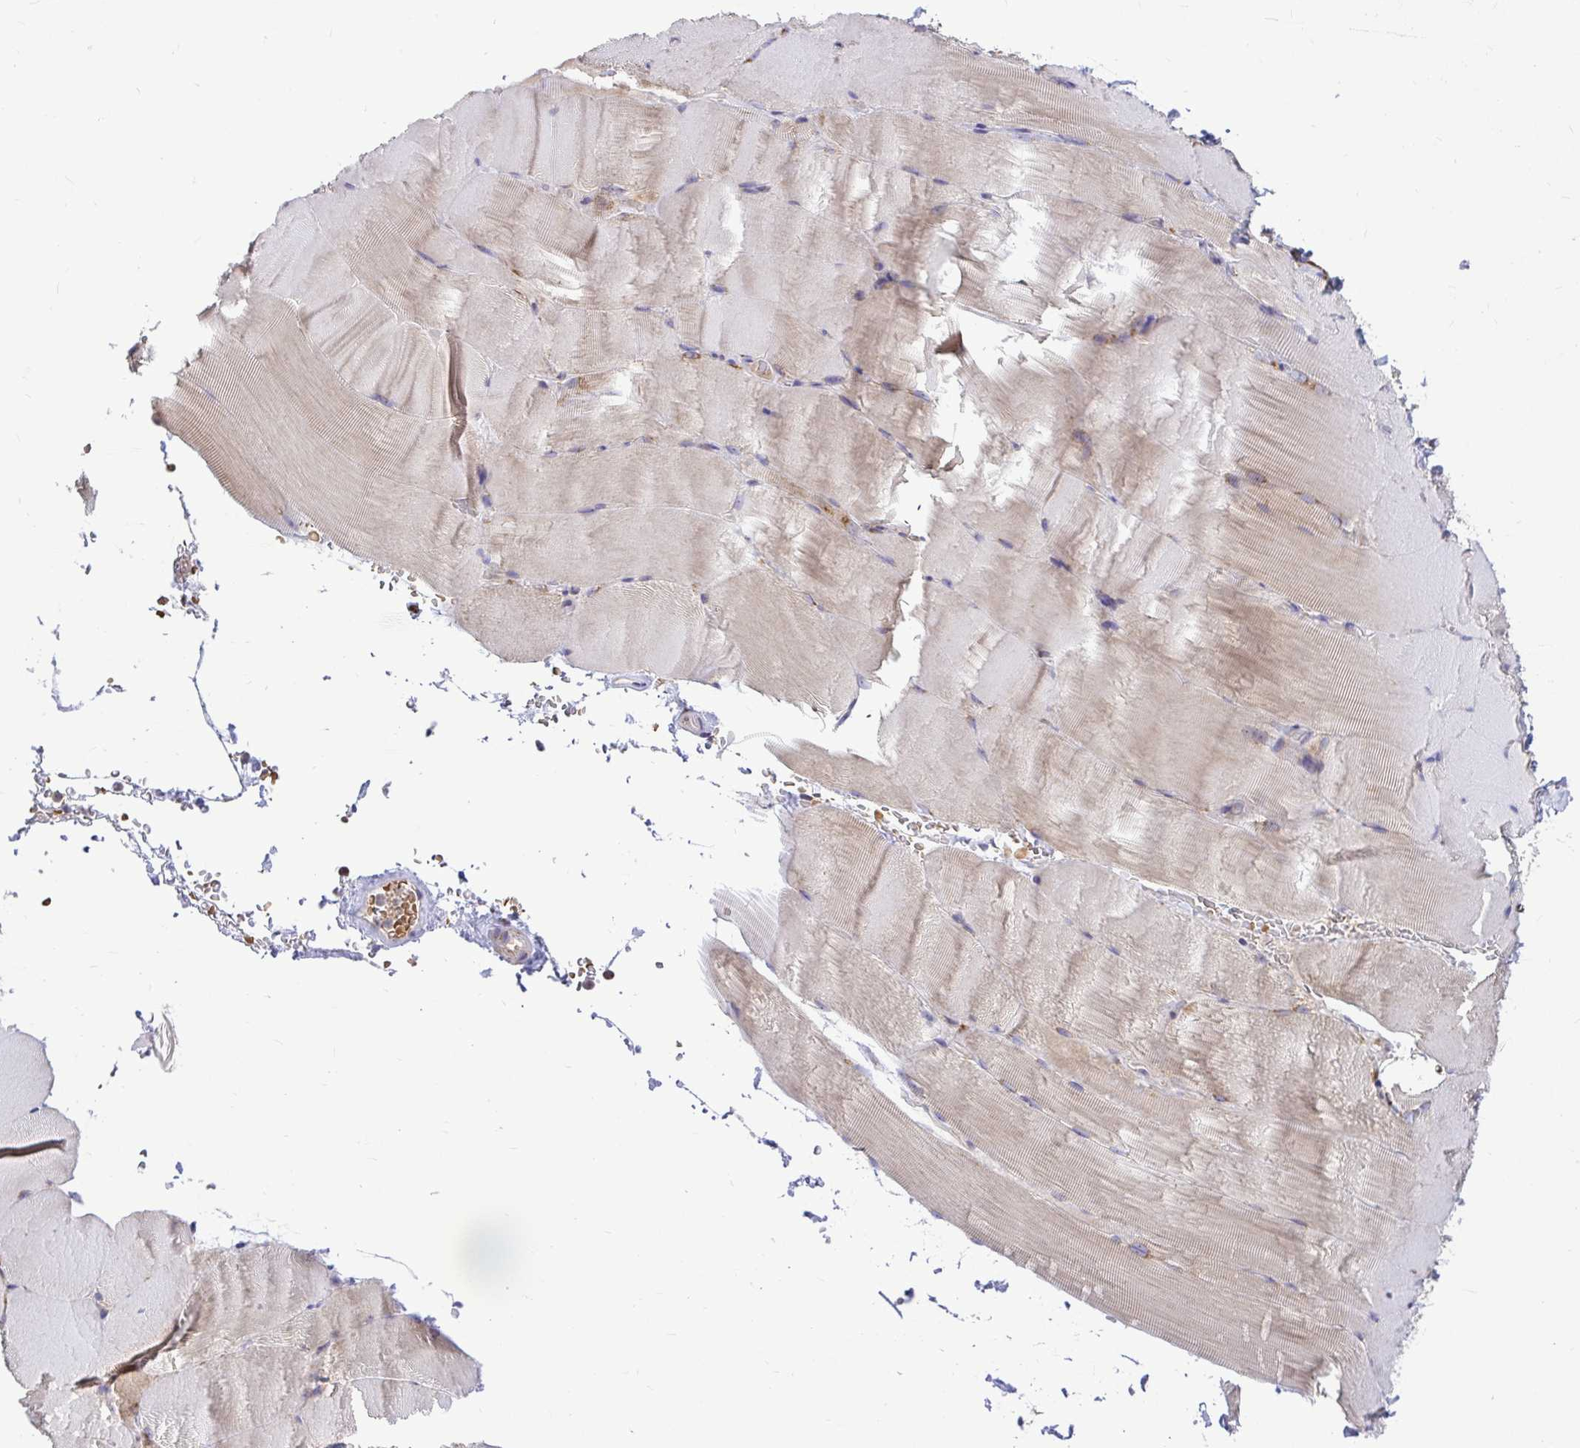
{"staining": {"intensity": "weak", "quantity": "25%-75%", "location": "cytoplasmic/membranous"}, "tissue": "skeletal muscle", "cell_type": "Myocytes", "image_type": "normal", "snomed": [{"axis": "morphology", "description": "Normal tissue, NOS"}, {"axis": "topography", "description": "Skeletal muscle"}], "caption": "Weak cytoplasmic/membranous protein staining is appreciated in about 25%-75% of myocytes in skeletal muscle.", "gene": "VTI1B", "patient": {"sex": "female", "age": 37}}